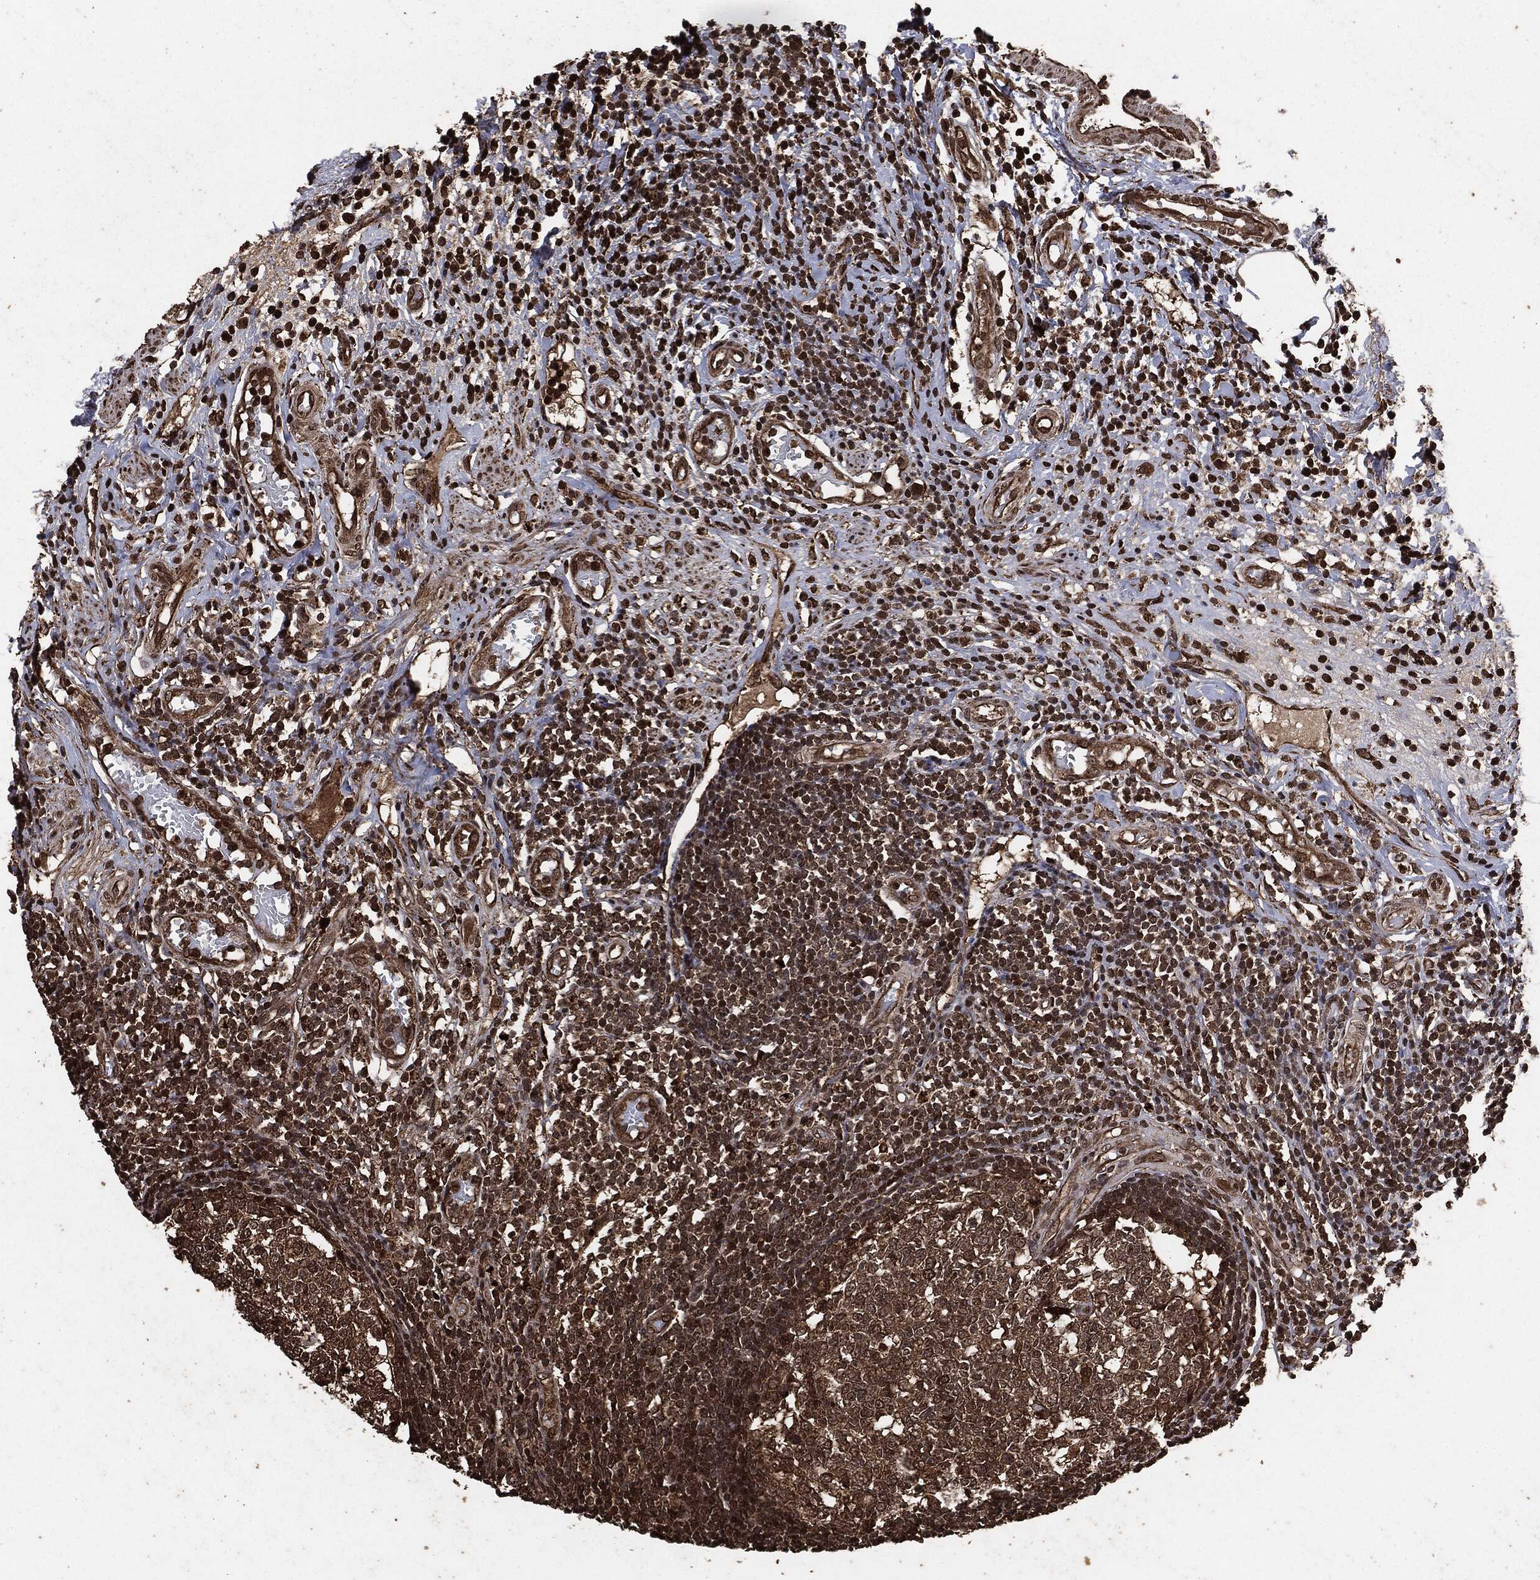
{"staining": {"intensity": "strong", "quantity": "<25%", "location": "cytoplasmic/membranous"}, "tissue": "appendix", "cell_type": "Glandular cells", "image_type": "normal", "snomed": [{"axis": "morphology", "description": "Normal tissue, NOS"}, {"axis": "morphology", "description": "Inflammation, NOS"}, {"axis": "topography", "description": "Appendix"}], "caption": "Human appendix stained with a brown dye shows strong cytoplasmic/membranous positive expression in about <25% of glandular cells.", "gene": "EGFR", "patient": {"sex": "male", "age": 16}}